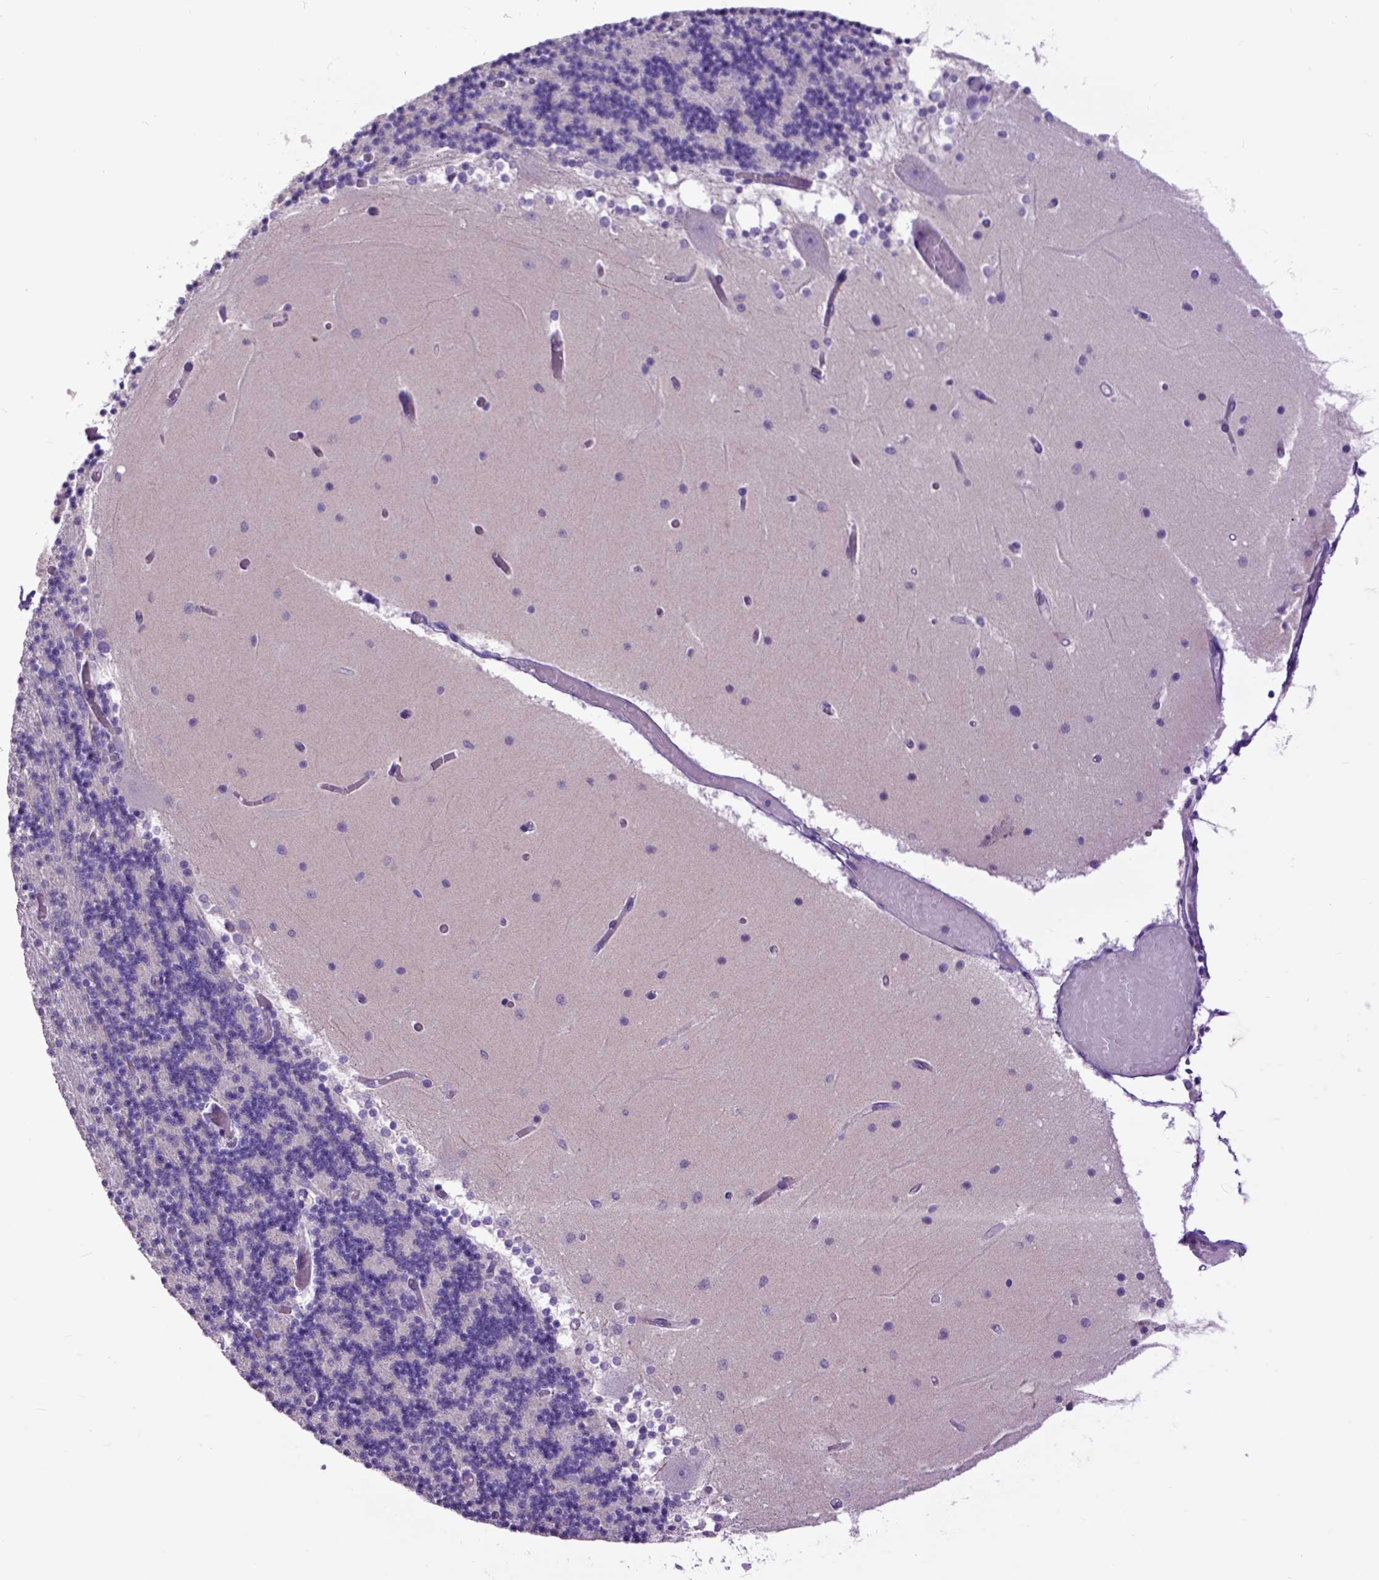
{"staining": {"intensity": "negative", "quantity": "none", "location": "none"}, "tissue": "cerebellum", "cell_type": "Cells in granular layer", "image_type": "normal", "snomed": [{"axis": "morphology", "description": "Normal tissue, NOS"}, {"axis": "topography", "description": "Cerebellum"}], "caption": "A high-resolution photomicrograph shows IHC staining of normal cerebellum, which shows no significant expression in cells in granular layer. (DAB IHC, high magnification).", "gene": "RAB25", "patient": {"sex": "female", "age": 28}}